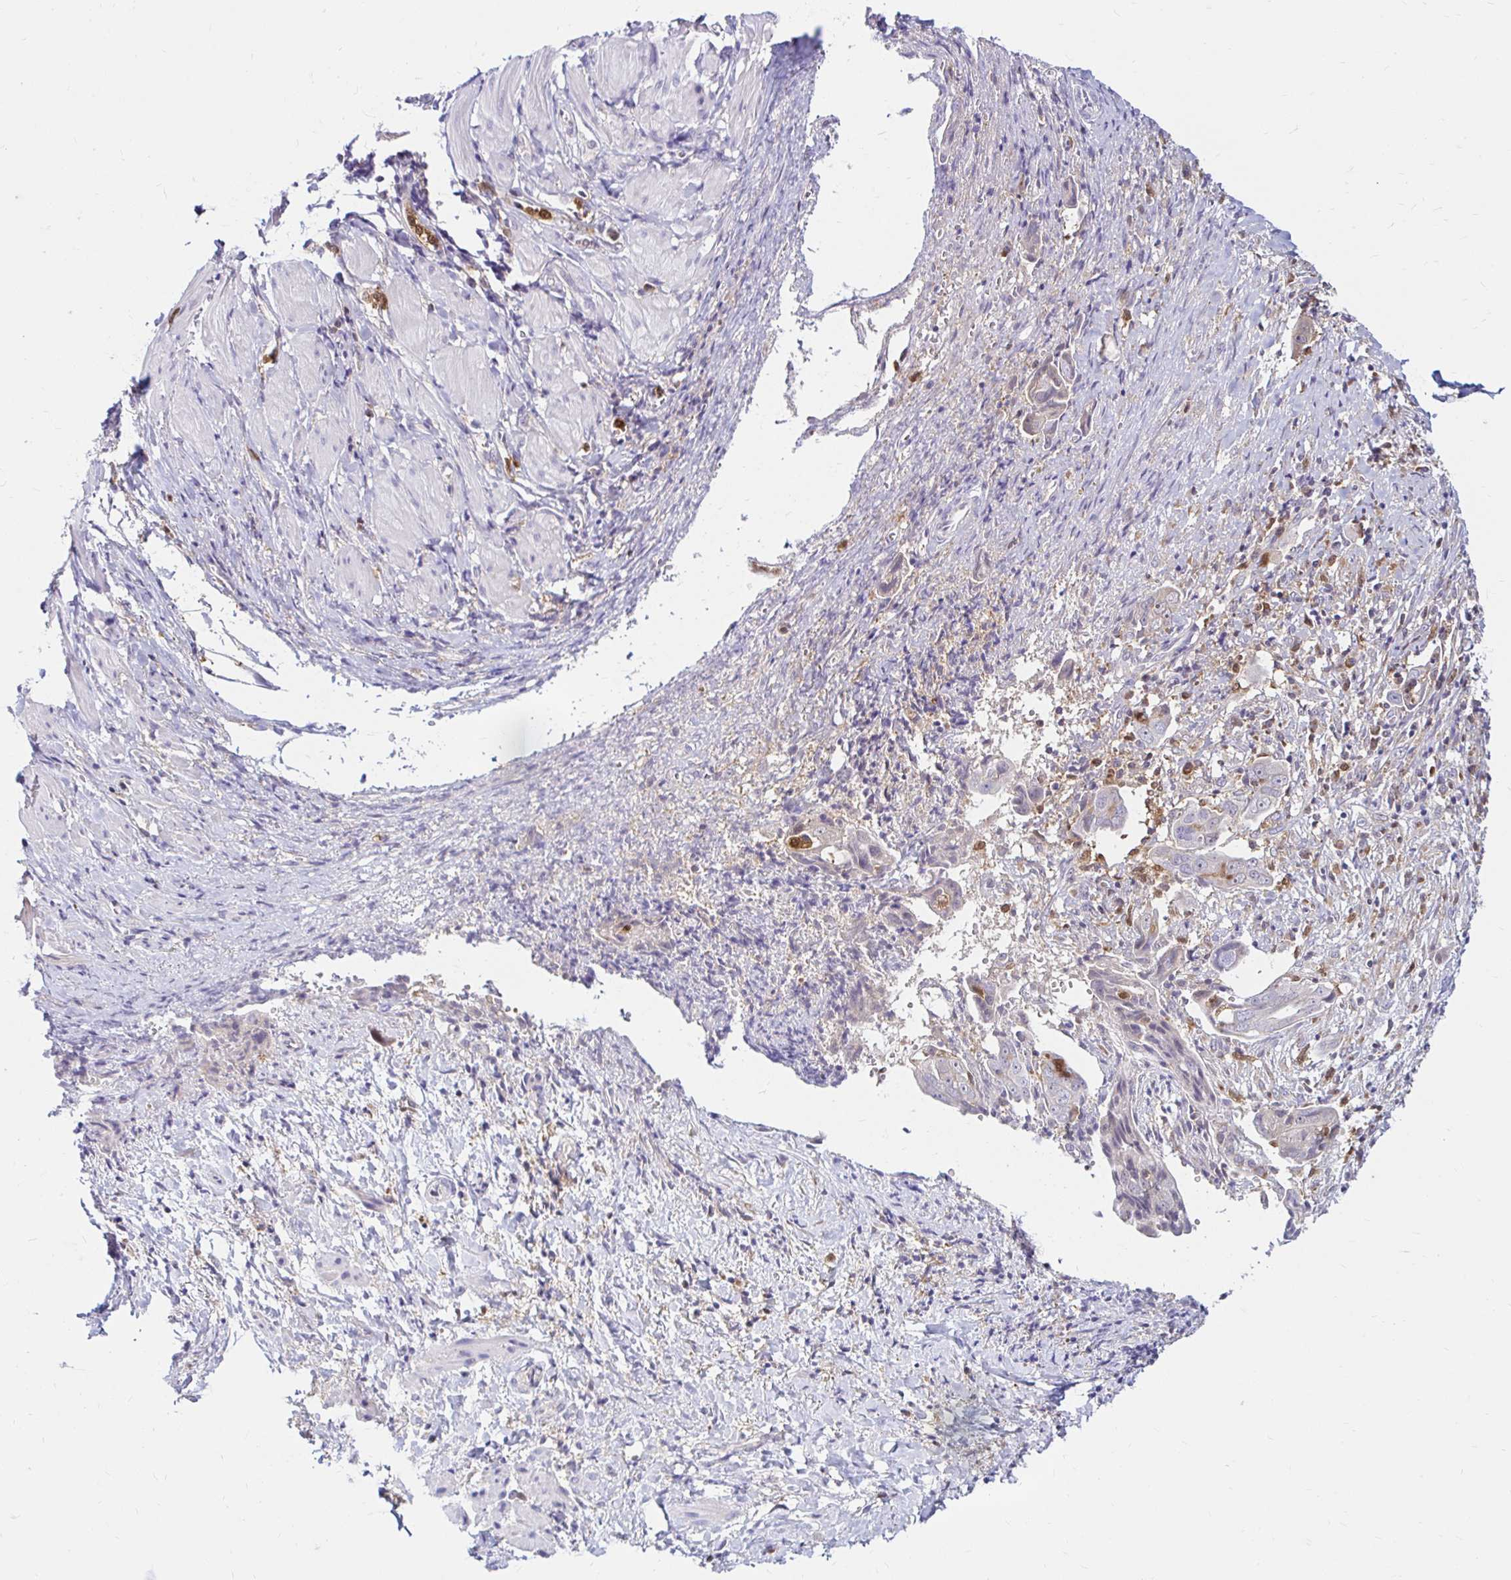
{"staining": {"intensity": "negative", "quantity": "none", "location": "none"}, "tissue": "ovarian cancer", "cell_type": "Tumor cells", "image_type": "cancer", "snomed": [{"axis": "morphology", "description": "Carcinoma, endometroid"}, {"axis": "topography", "description": "Ovary"}], "caption": "Immunohistochemistry (IHC) micrograph of ovarian cancer (endometroid carcinoma) stained for a protein (brown), which exhibits no positivity in tumor cells.", "gene": "PYCARD", "patient": {"sex": "female", "age": 70}}